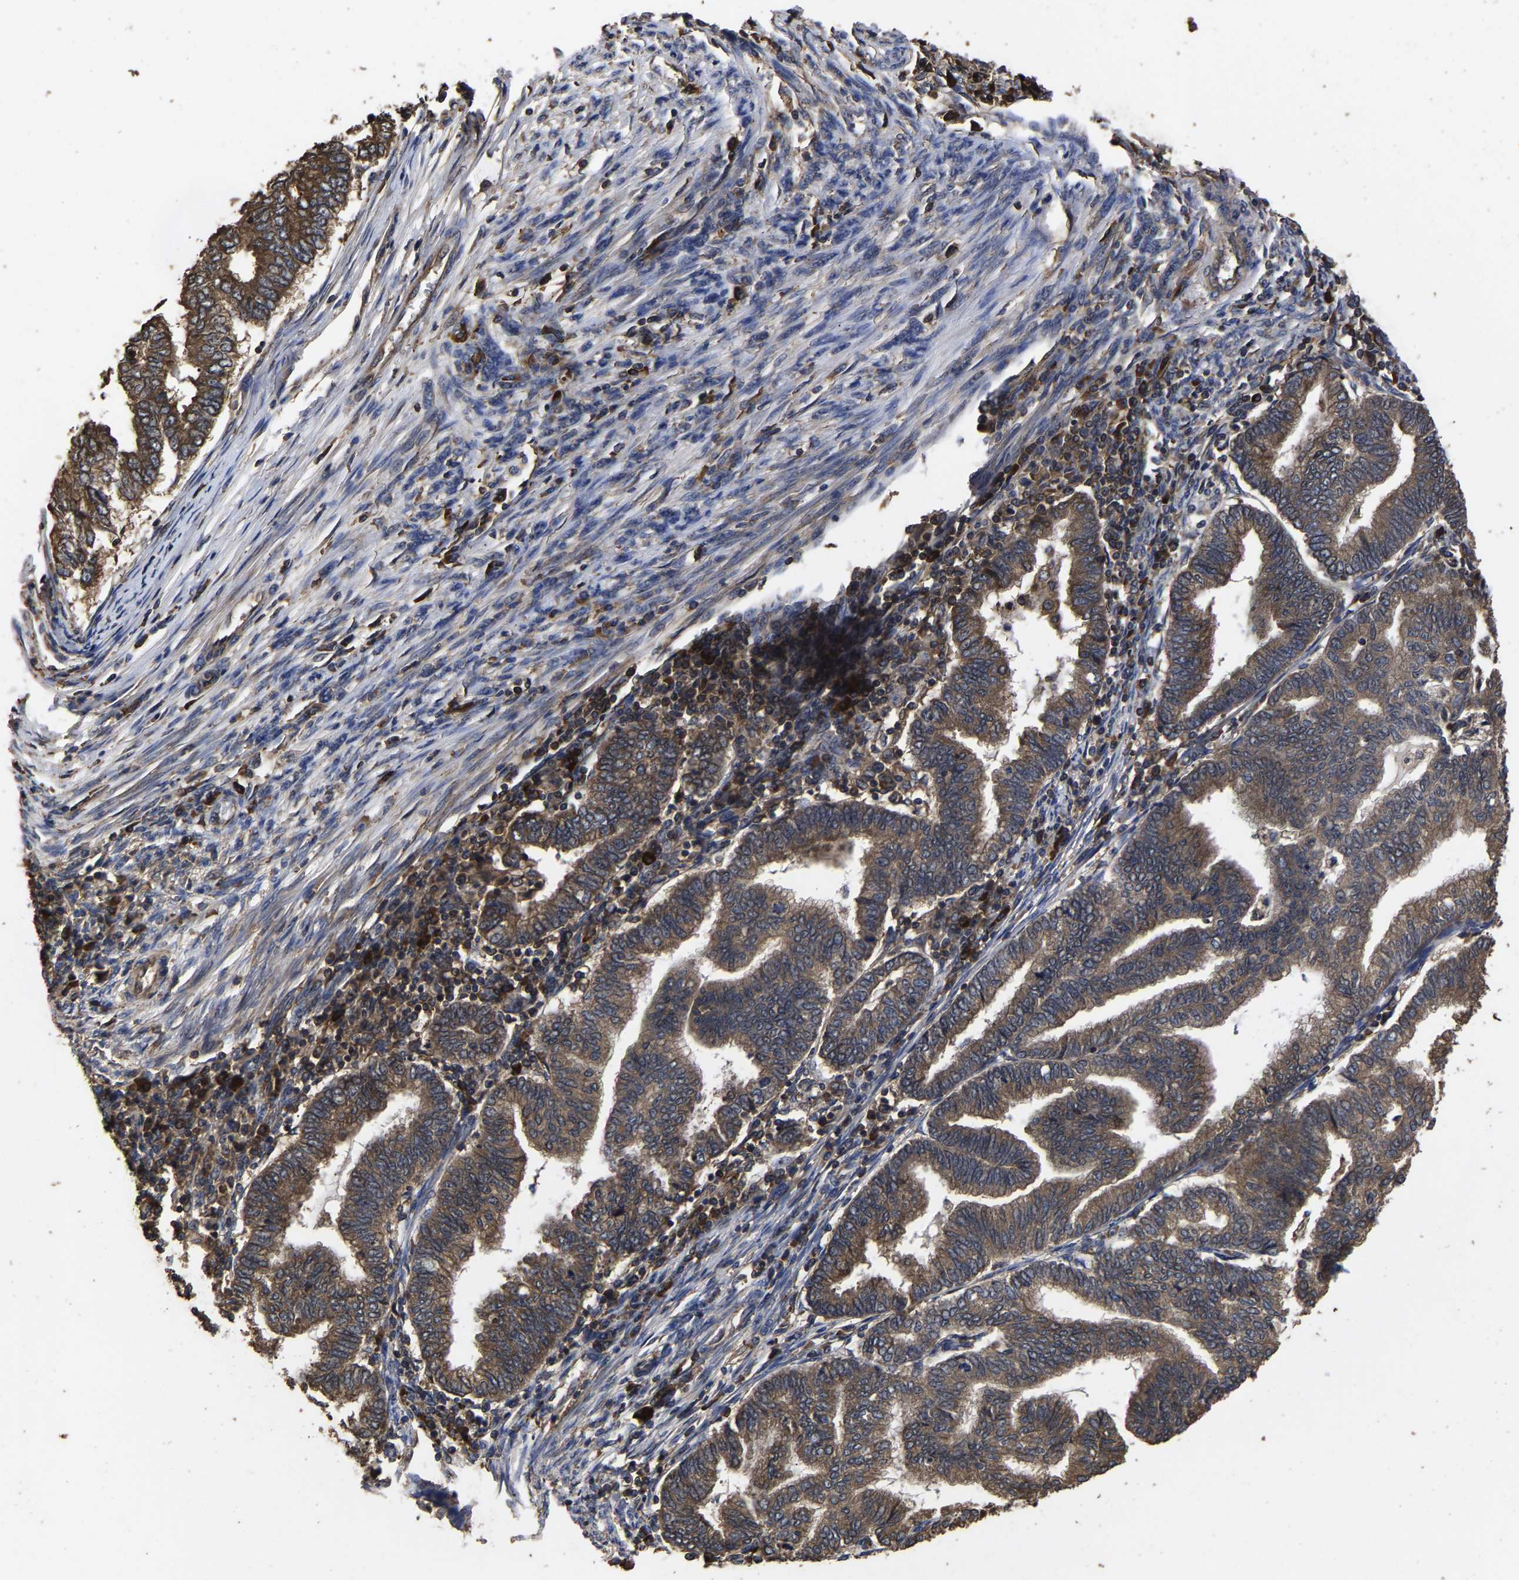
{"staining": {"intensity": "moderate", "quantity": ">75%", "location": "cytoplasmic/membranous"}, "tissue": "endometrial cancer", "cell_type": "Tumor cells", "image_type": "cancer", "snomed": [{"axis": "morphology", "description": "Polyp, NOS"}, {"axis": "morphology", "description": "Adenocarcinoma, NOS"}, {"axis": "morphology", "description": "Adenoma, NOS"}, {"axis": "topography", "description": "Endometrium"}], "caption": "Human adenoma (endometrial) stained for a protein (brown) exhibits moderate cytoplasmic/membranous positive expression in approximately >75% of tumor cells.", "gene": "ITCH", "patient": {"sex": "female", "age": 79}}